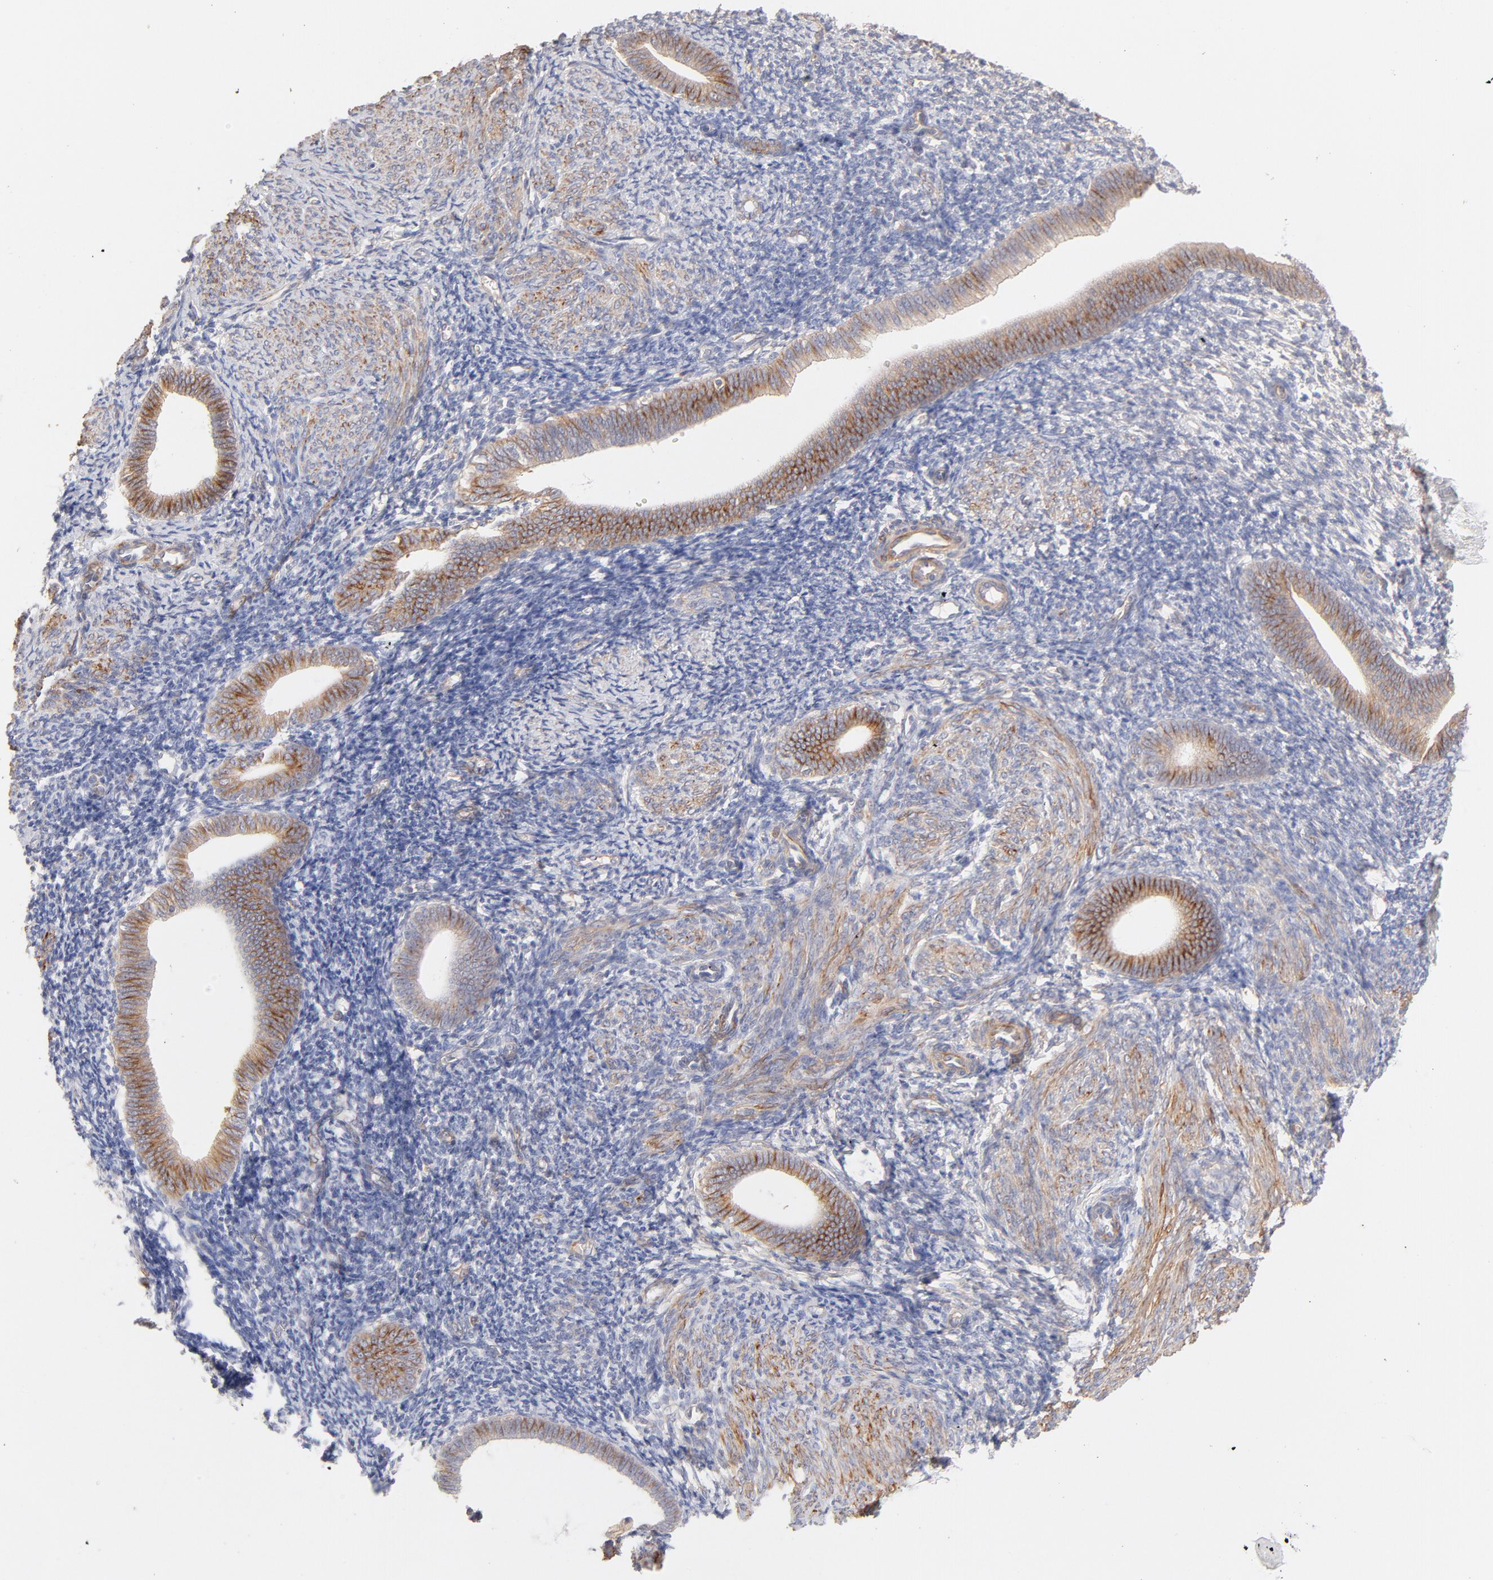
{"staining": {"intensity": "negative", "quantity": "none", "location": "none"}, "tissue": "endometrium", "cell_type": "Cells in endometrial stroma", "image_type": "normal", "snomed": [{"axis": "morphology", "description": "Normal tissue, NOS"}, {"axis": "topography", "description": "Endometrium"}], "caption": "This is a micrograph of immunohistochemistry staining of unremarkable endometrium, which shows no positivity in cells in endometrial stroma. Nuclei are stained in blue.", "gene": "LDLRAP1", "patient": {"sex": "female", "age": 57}}